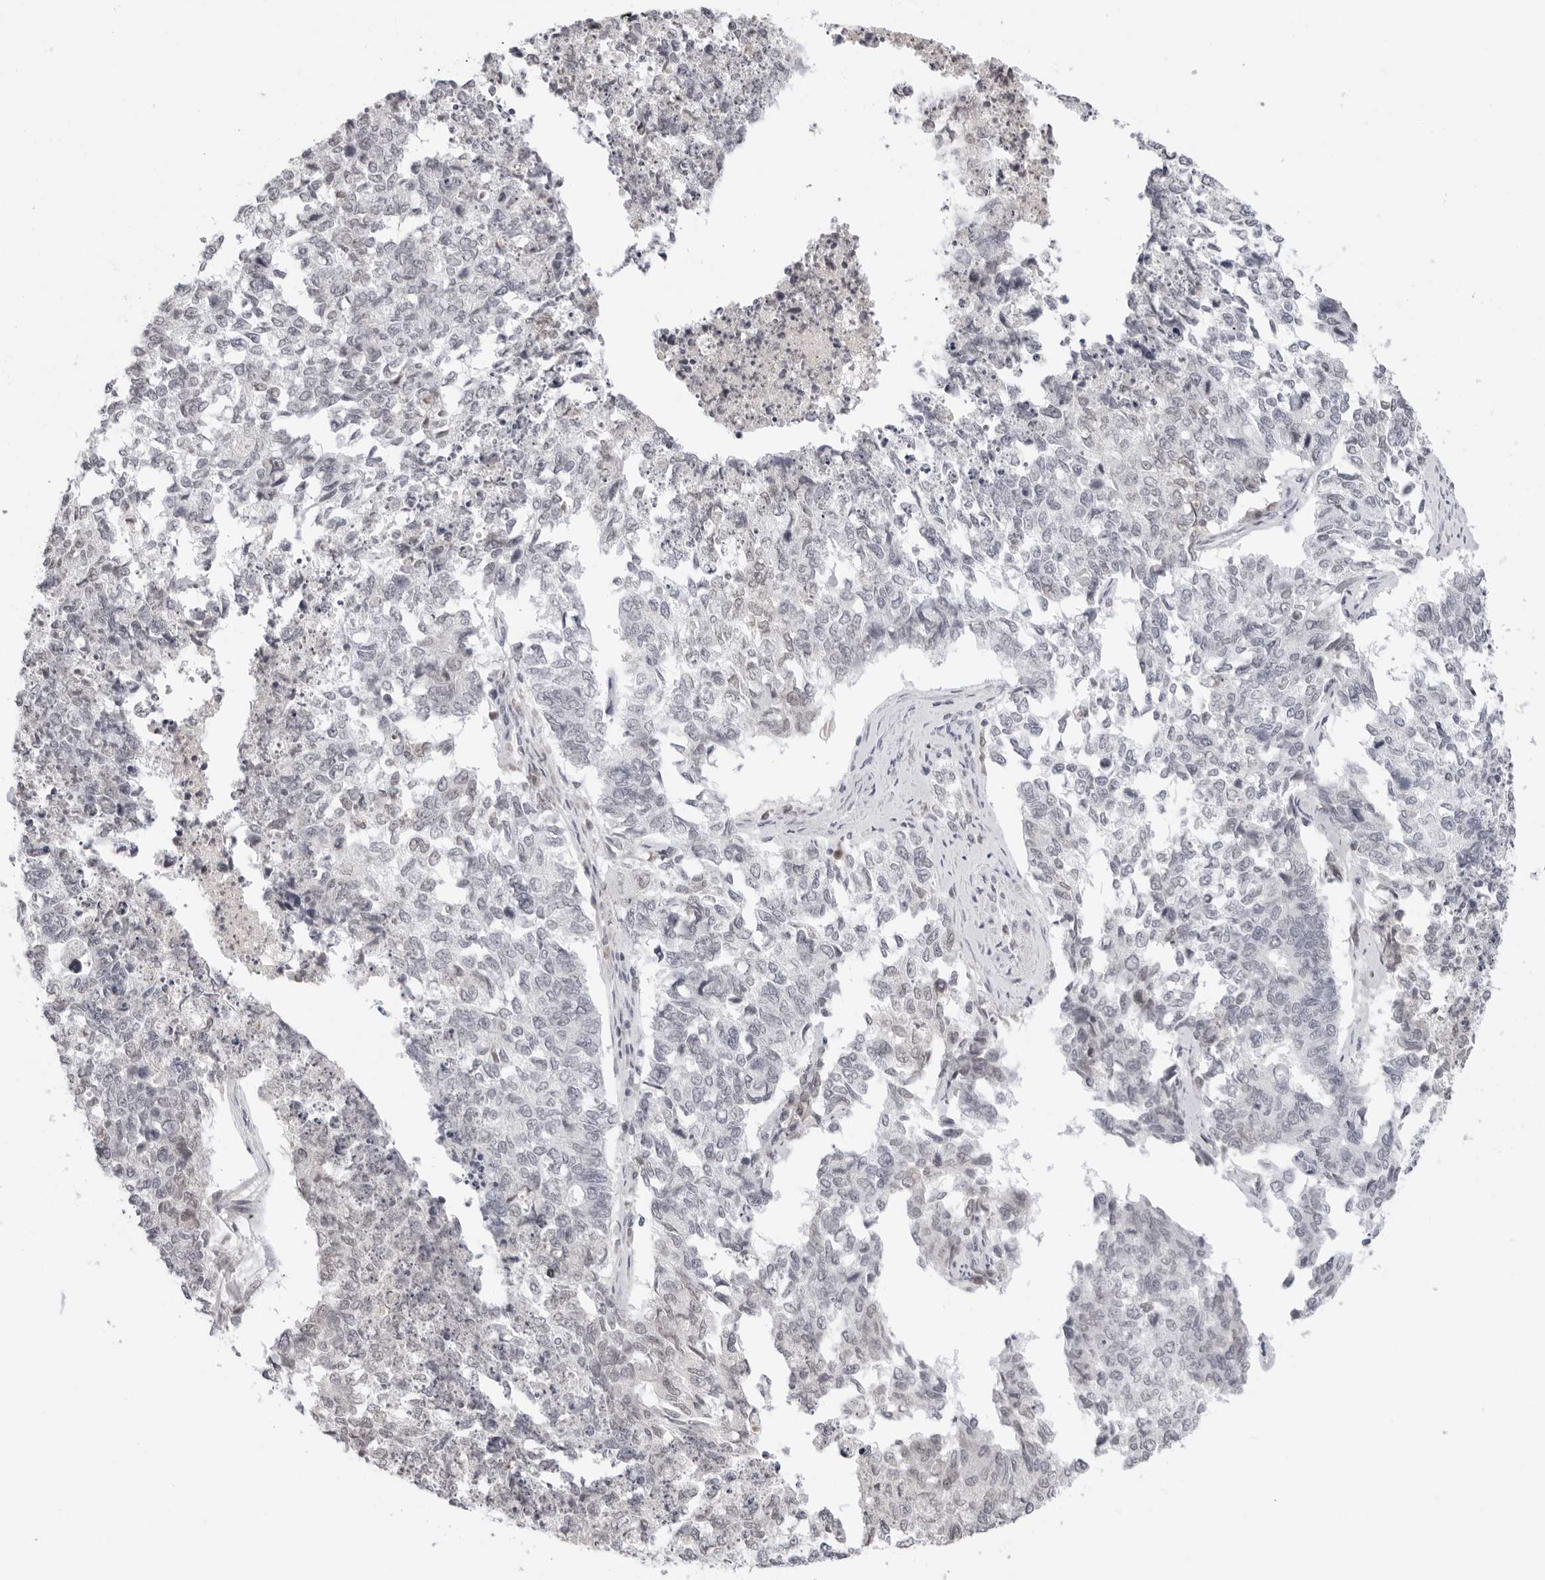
{"staining": {"intensity": "negative", "quantity": "none", "location": "none"}, "tissue": "cervical cancer", "cell_type": "Tumor cells", "image_type": "cancer", "snomed": [{"axis": "morphology", "description": "Squamous cell carcinoma, NOS"}, {"axis": "topography", "description": "Cervix"}], "caption": "Histopathology image shows no significant protein staining in tumor cells of cervical squamous cell carcinoma.", "gene": "MSH6", "patient": {"sex": "female", "age": 63}}